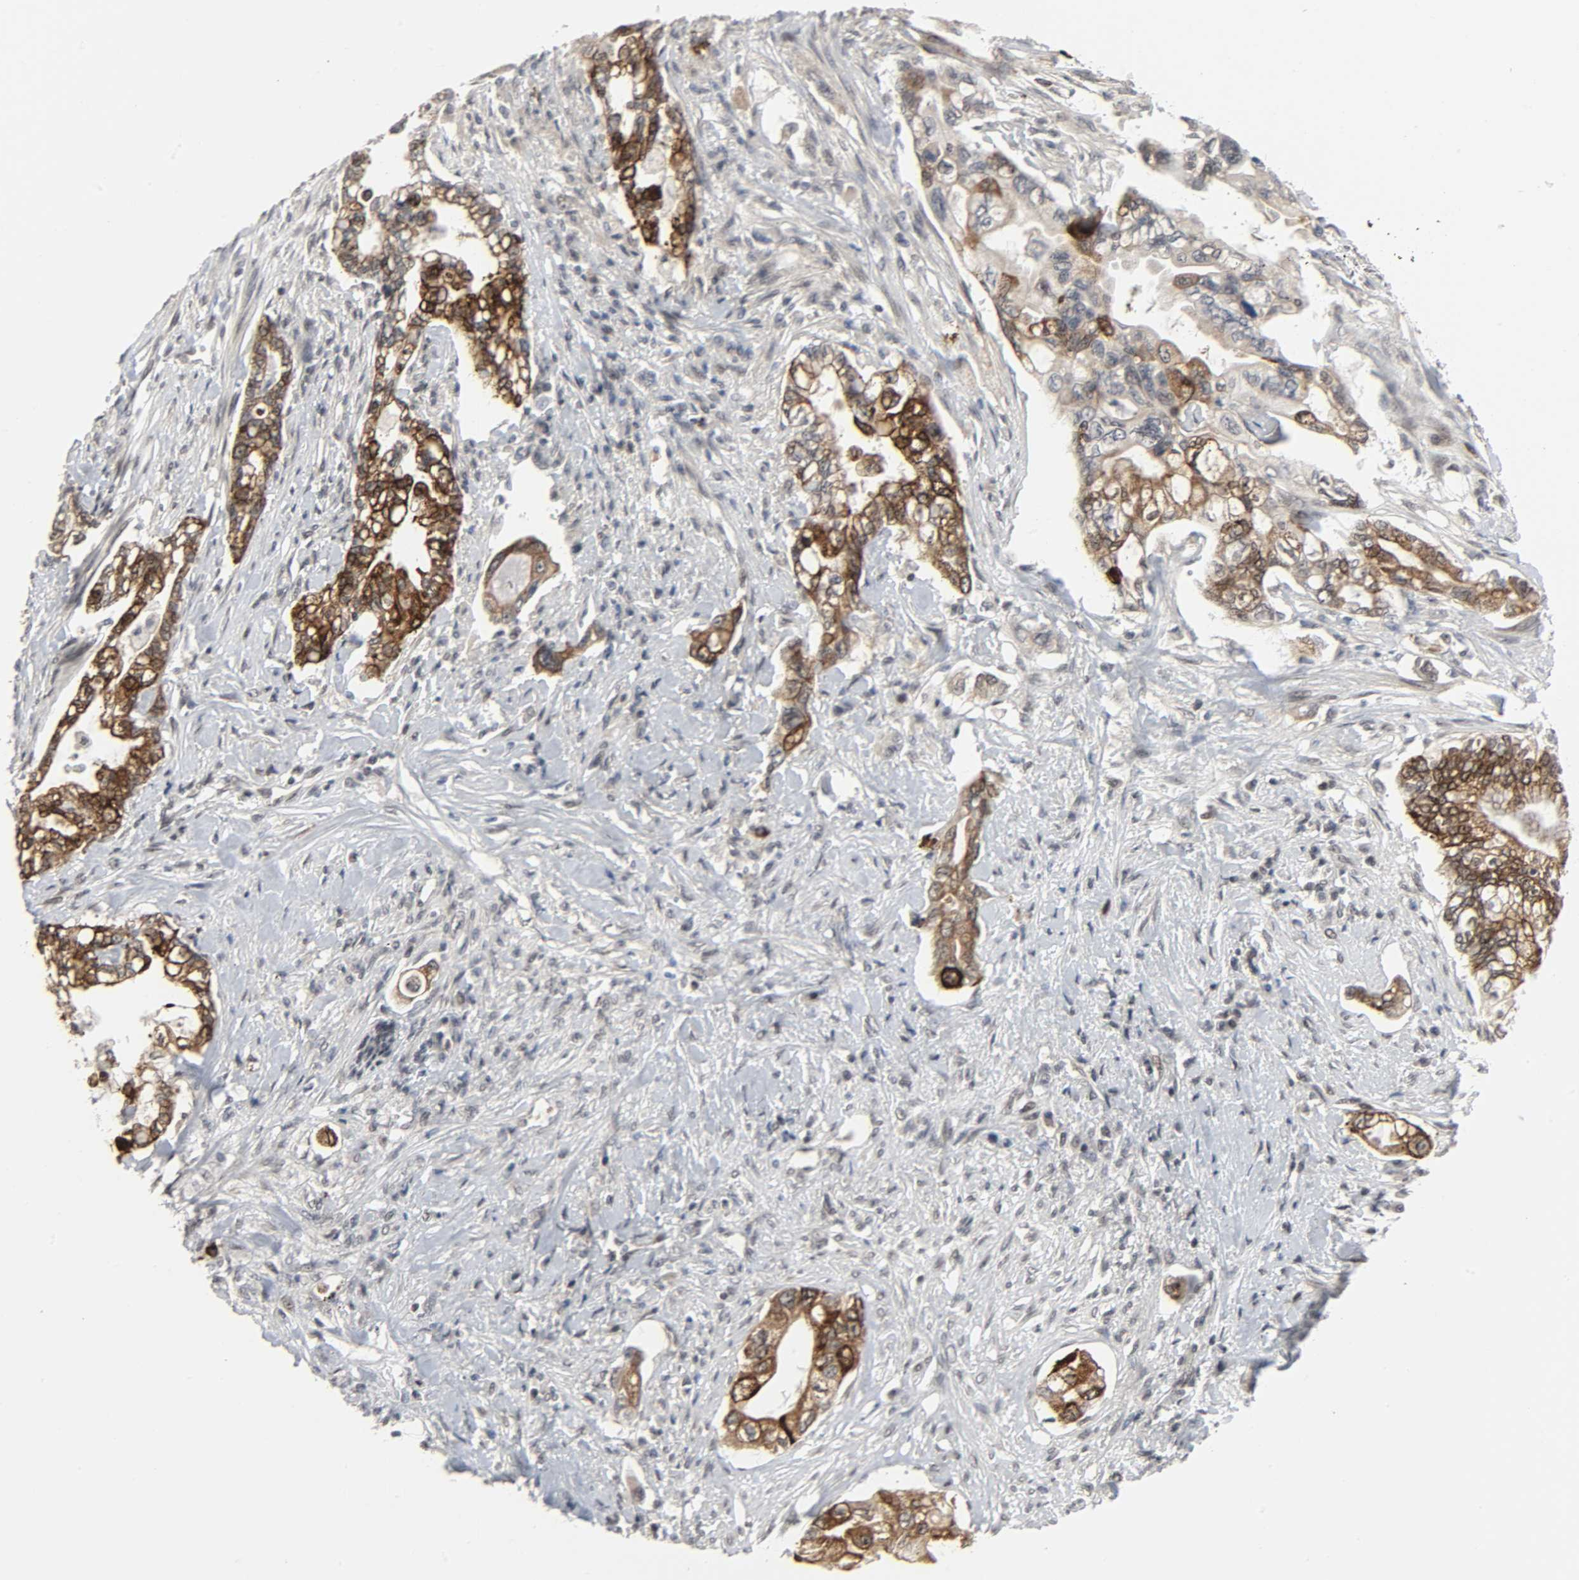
{"staining": {"intensity": "strong", "quantity": ">75%", "location": "cytoplasmic/membranous"}, "tissue": "pancreatic cancer", "cell_type": "Tumor cells", "image_type": "cancer", "snomed": [{"axis": "morphology", "description": "Normal tissue, NOS"}, {"axis": "topography", "description": "Pancreas"}], "caption": "Immunohistochemistry (IHC) of human pancreatic cancer exhibits high levels of strong cytoplasmic/membranous positivity in about >75% of tumor cells.", "gene": "MUC1", "patient": {"sex": "male", "age": 42}}